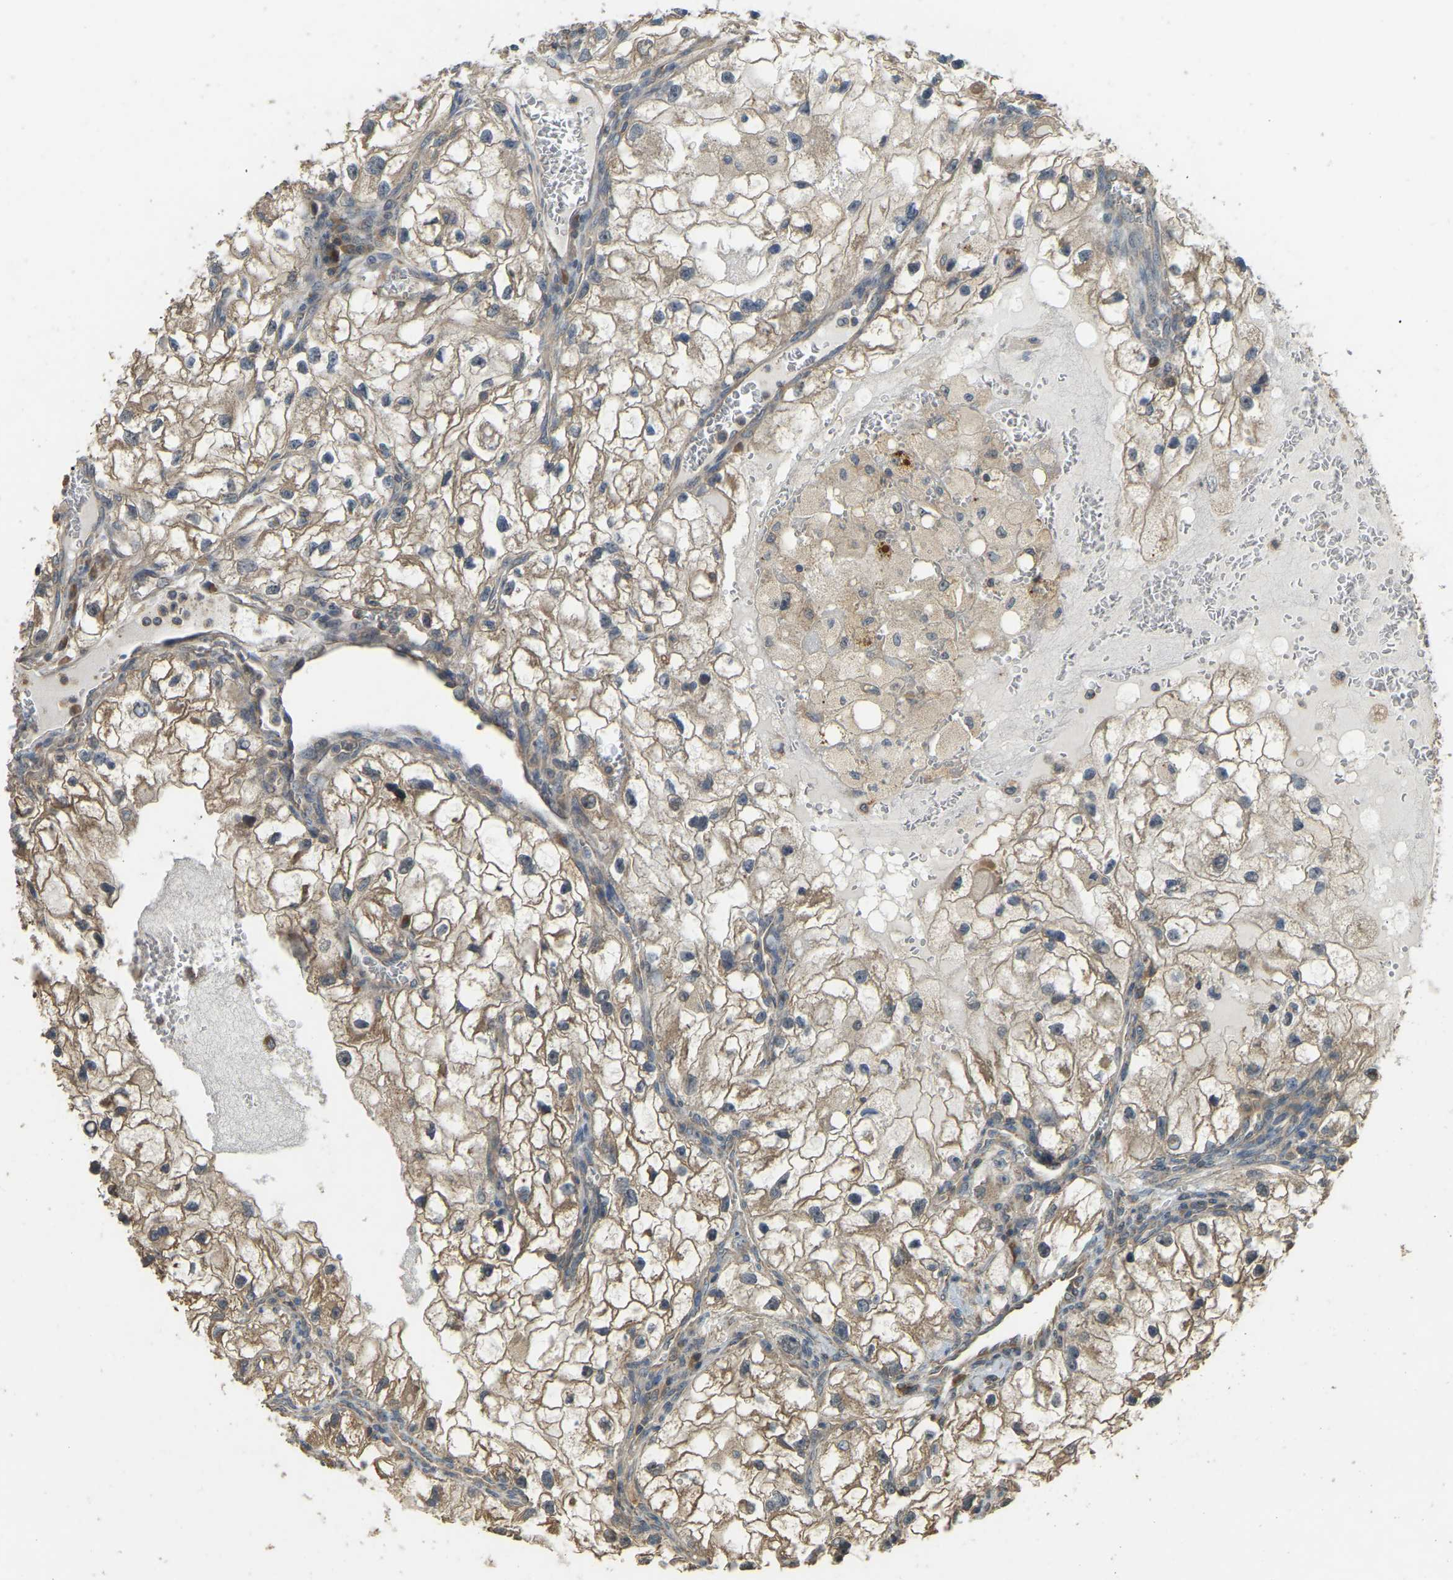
{"staining": {"intensity": "moderate", "quantity": ">75%", "location": "cytoplasmic/membranous"}, "tissue": "renal cancer", "cell_type": "Tumor cells", "image_type": "cancer", "snomed": [{"axis": "morphology", "description": "Adenocarcinoma, NOS"}, {"axis": "topography", "description": "Kidney"}], "caption": "Renal cancer stained with a protein marker shows moderate staining in tumor cells.", "gene": "GNG2", "patient": {"sex": "female", "age": 70}}